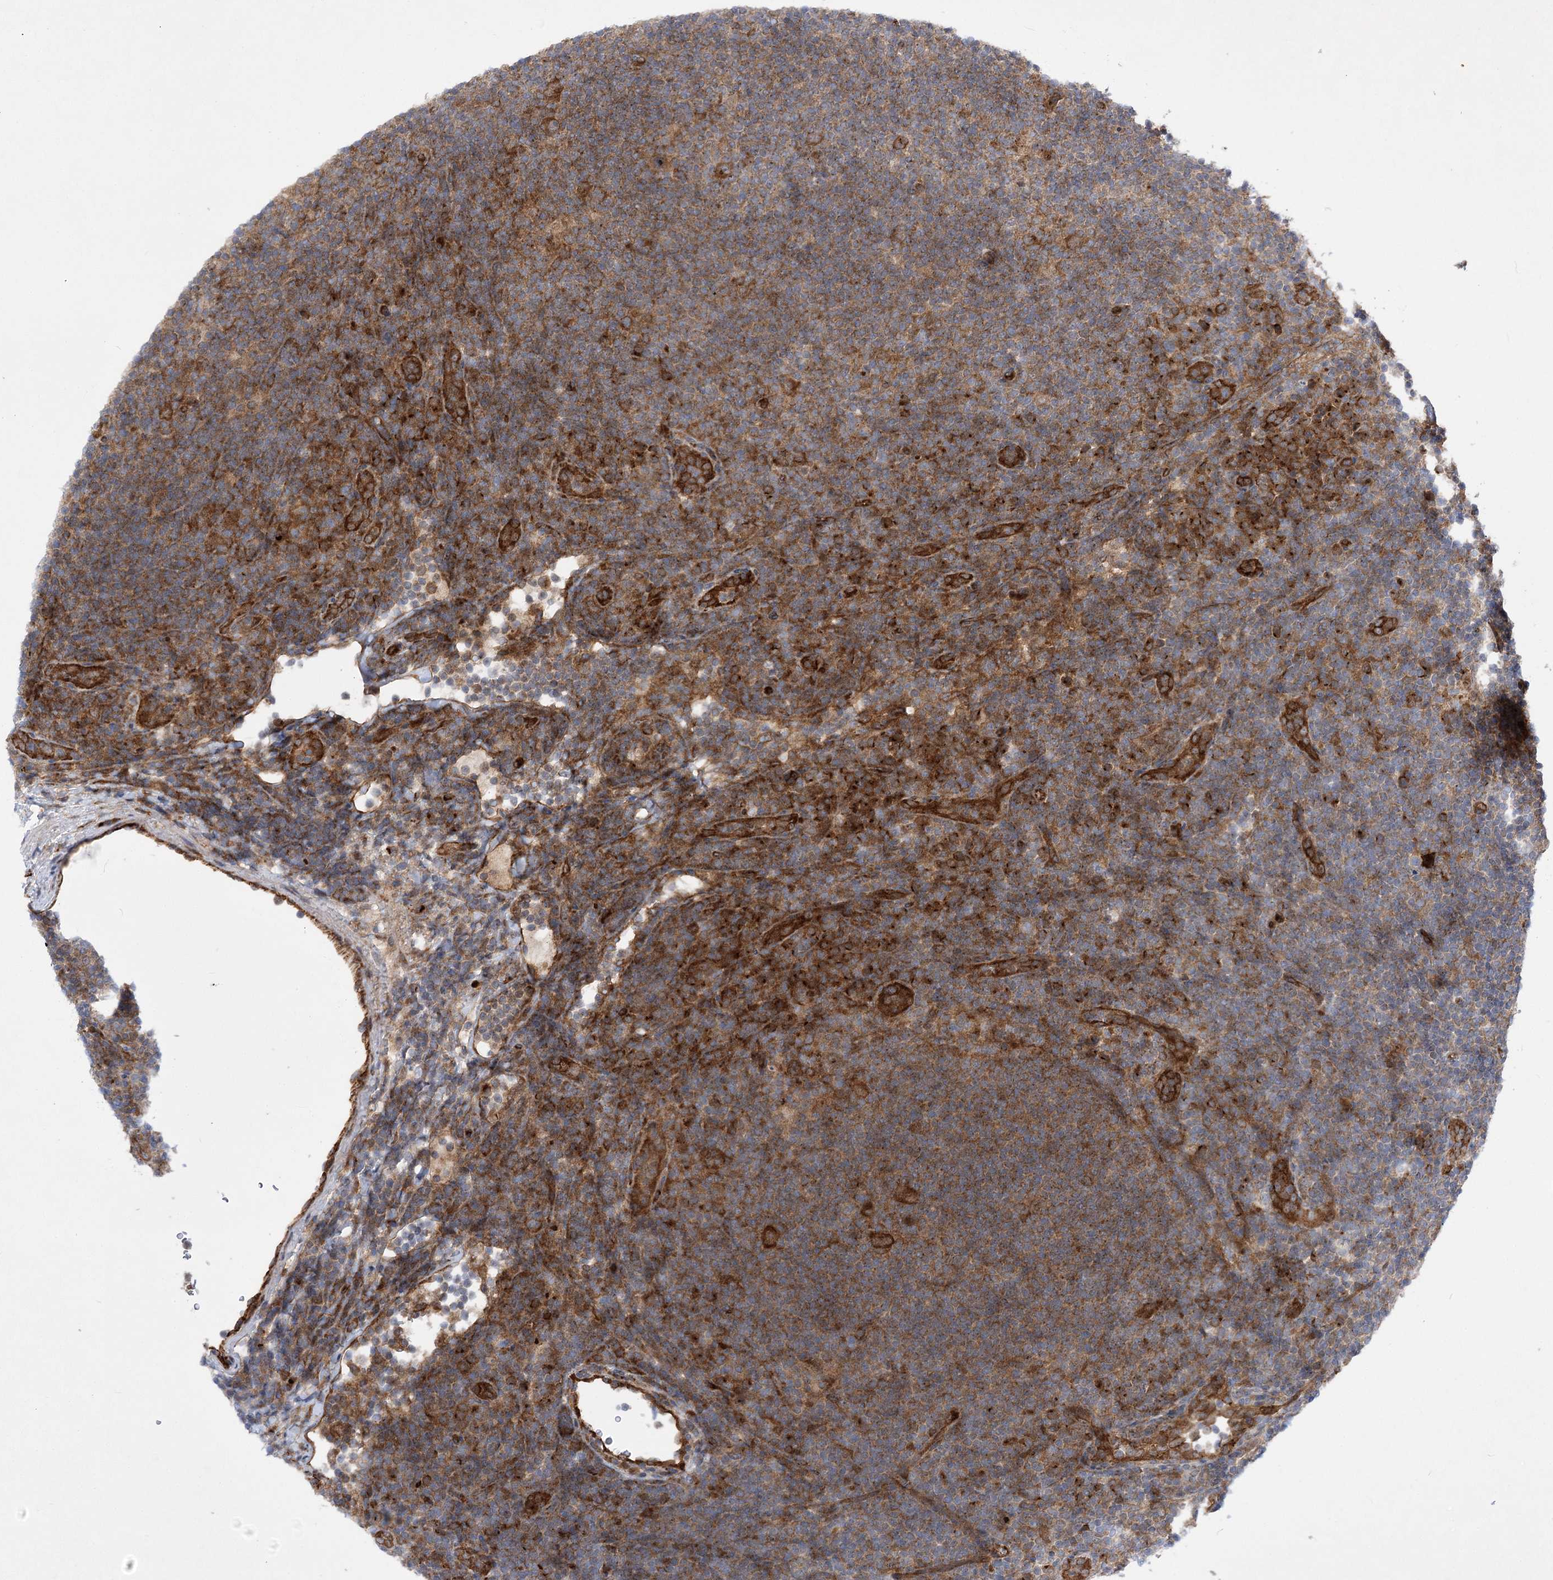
{"staining": {"intensity": "strong", "quantity": ">75%", "location": "cytoplasmic/membranous"}, "tissue": "lymphoma", "cell_type": "Tumor cells", "image_type": "cancer", "snomed": [{"axis": "morphology", "description": "Hodgkin's disease, NOS"}, {"axis": "topography", "description": "Lymph node"}], "caption": "Strong cytoplasmic/membranous expression for a protein is seen in approximately >75% of tumor cells of lymphoma using immunohistochemistry.", "gene": "ARHGAP31", "patient": {"sex": "female", "age": 57}}